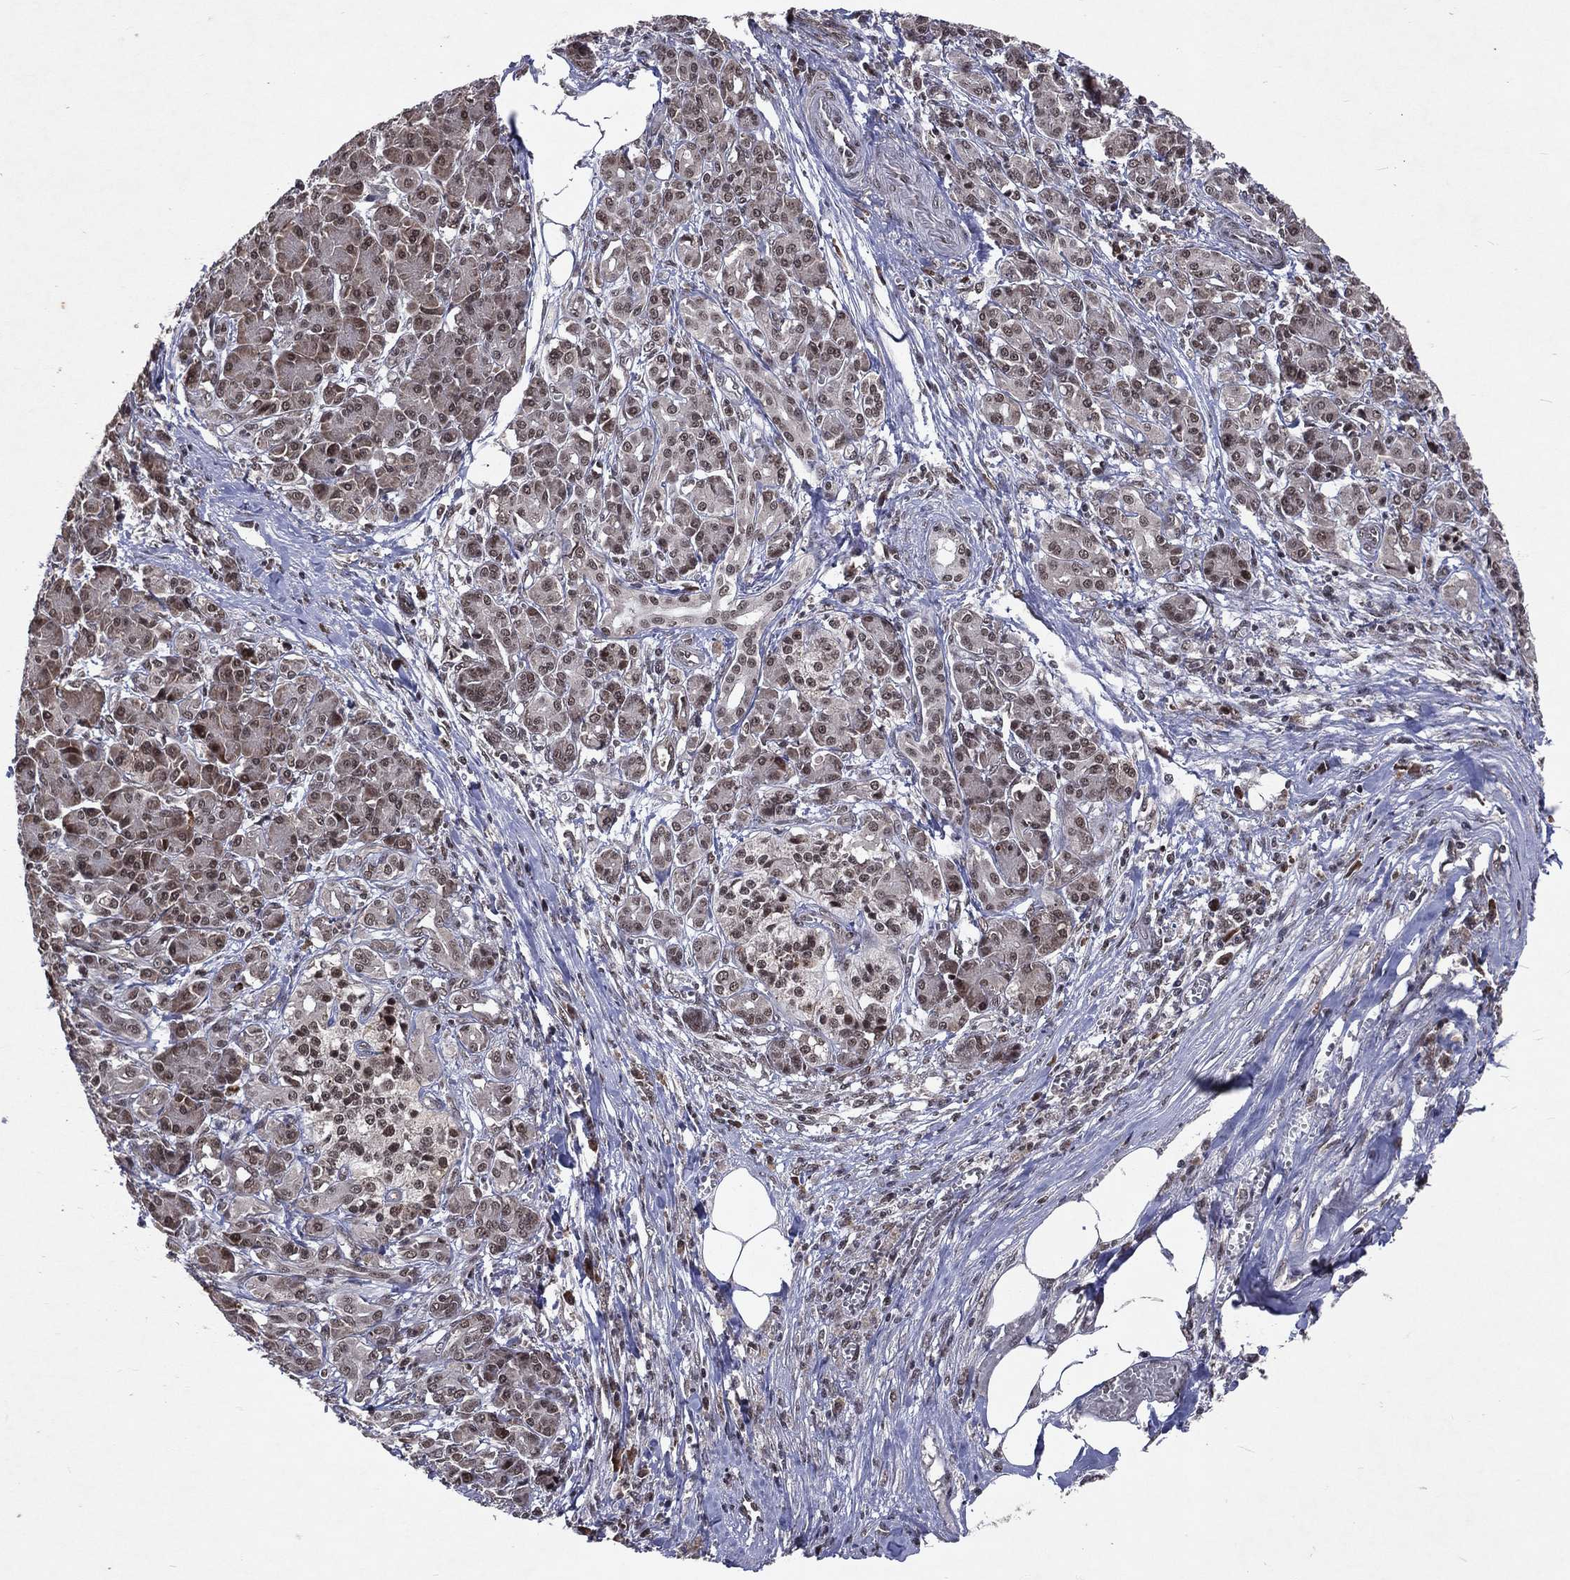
{"staining": {"intensity": "moderate", "quantity": "<25%", "location": "nuclear"}, "tissue": "pancreatic cancer", "cell_type": "Tumor cells", "image_type": "cancer", "snomed": [{"axis": "morphology", "description": "Adenocarcinoma, NOS"}, {"axis": "topography", "description": "Pancreas"}], "caption": "A brown stain shows moderate nuclear expression of a protein in adenocarcinoma (pancreatic) tumor cells. The protein is stained brown, and the nuclei are stained in blue (DAB (3,3'-diaminobenzidine) IHC with brightfield microscopy, high magnification).", "gene": "DMAP1", "patient": {"sex": "female", "age": 68}}